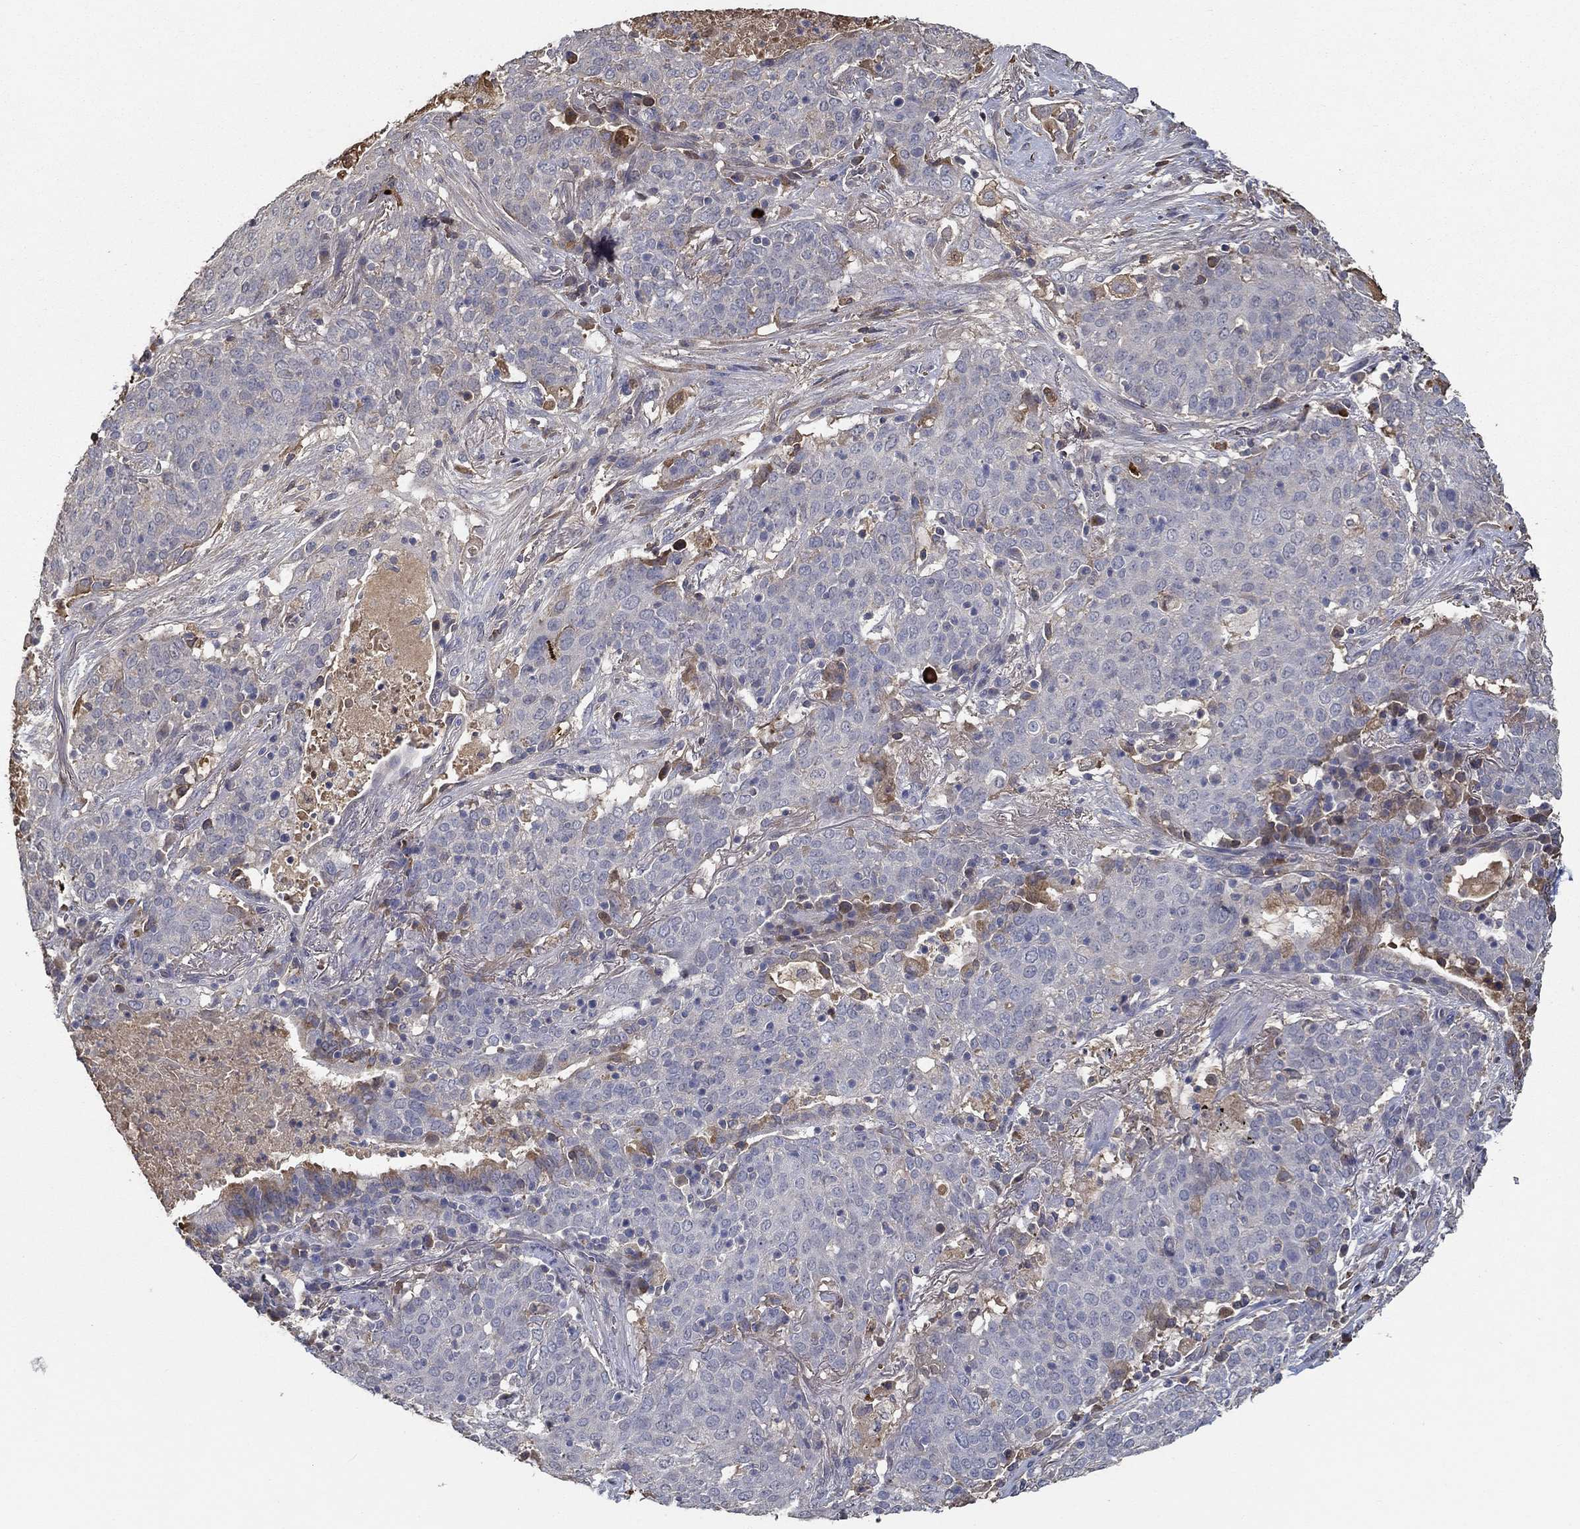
{"staining": {"intensity": "negative", "quantity": "none", "location": "none"}, "tissue": "lung cancer", "cell_type": "Tumor cells", "image_type": "cancer", "snomed": [{"axis": "morphology", "description": "Squamous cell carcinoma, NOS"}, {"axis": "topography", "description": "Lung"}], "caption": "Protein analysis of squamous cell carcinoma (lung) reveals no significant staining in tumor cells.", "gene": "IL10", "patient": {"sex": "male", "age": 82}}